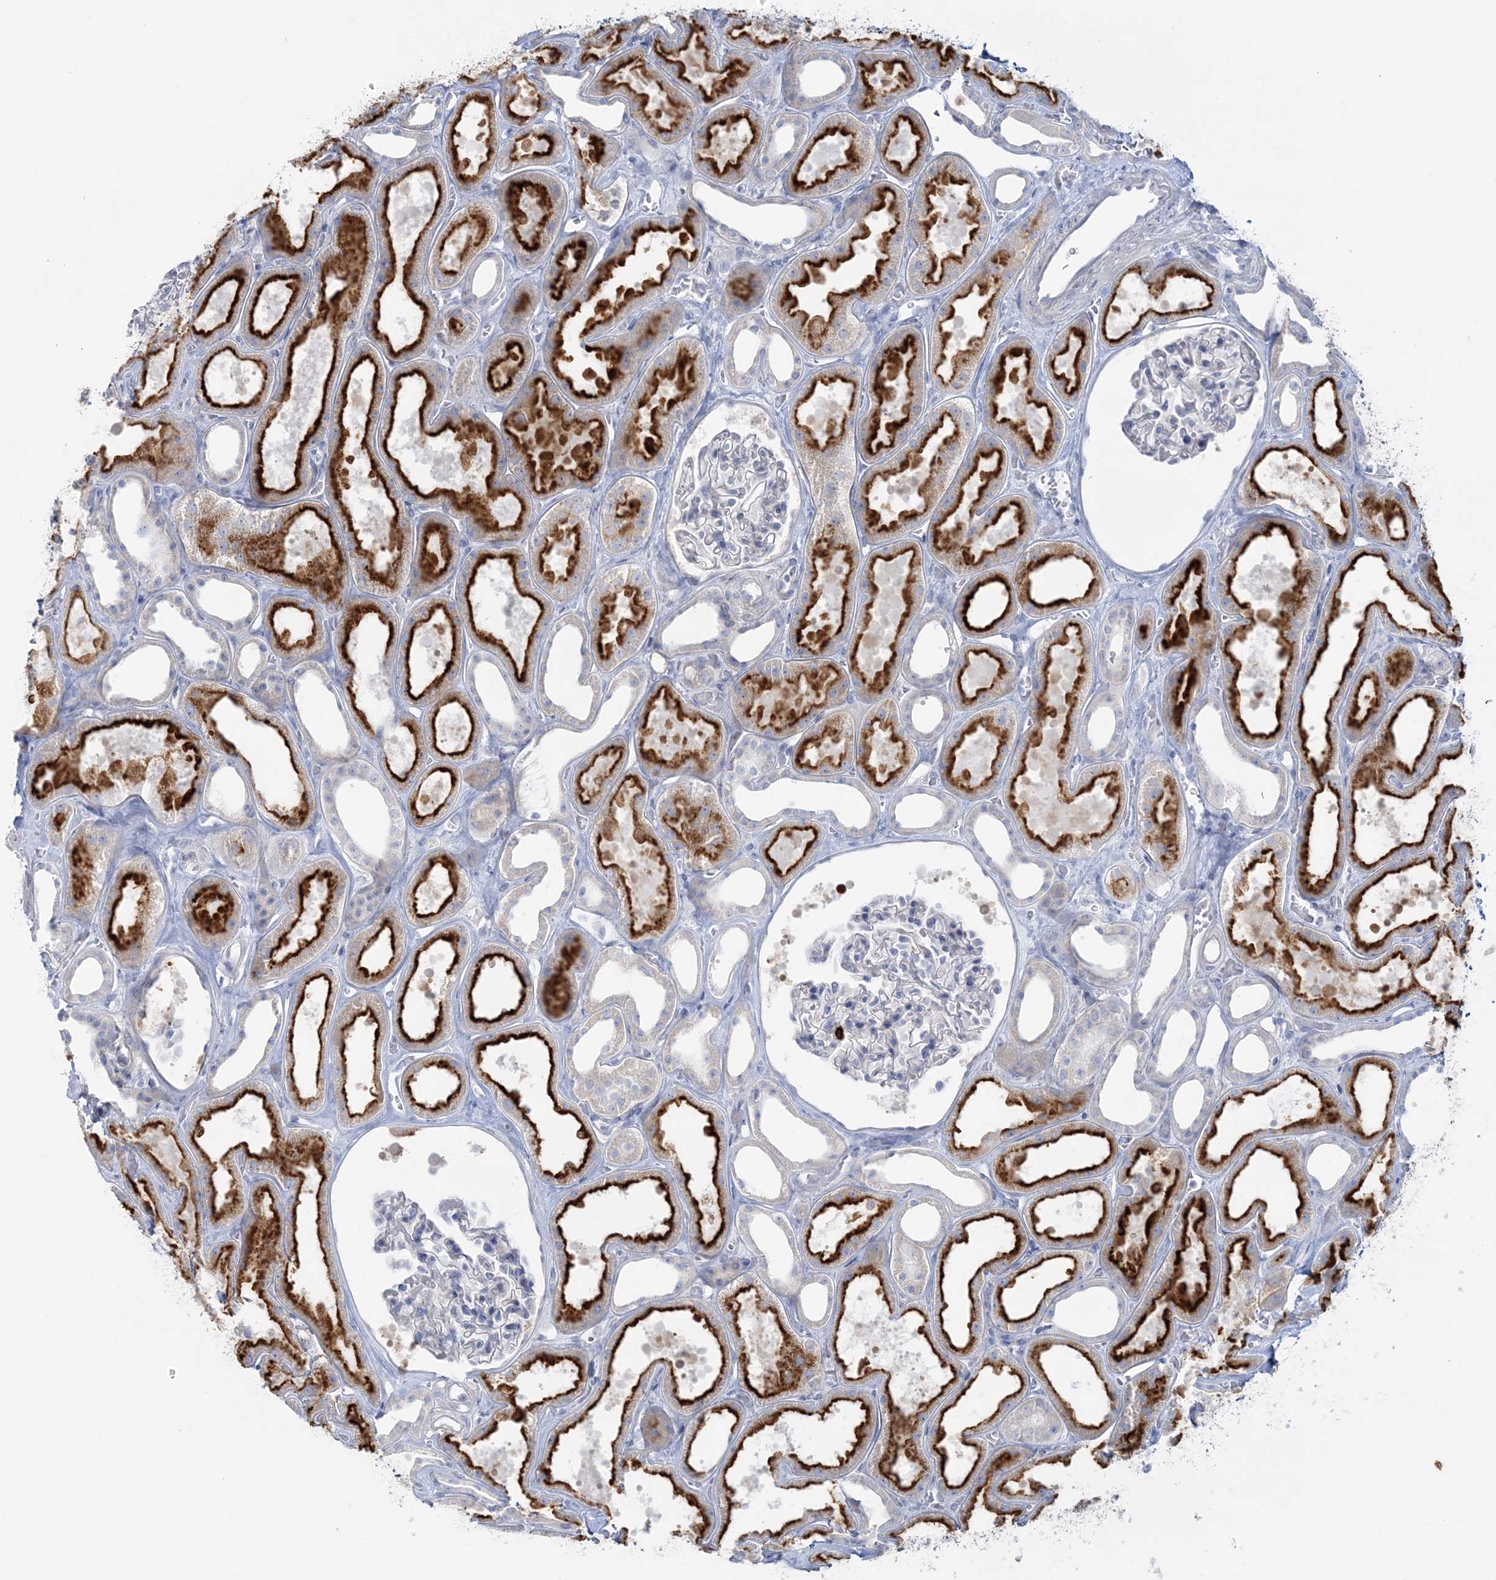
{"staining": {"intensity": "negative", "quantity": "none", "location": "none"}, "tissue": "kidney", "cell_type": "Cells in glomeruli", "image_type": "normal", "snomed": [{"axis": "morphology", "description": "Normal tissue, NOS"}, {"axis": "morphology", "description": "Adenocarcinoma, NOS"}, {"axis": "topography", "description": "Kidney"}], "caption": "Immunohistochemistry (IHC) image of normal kidney stained for a protein (brown), which shows no positivity in cells in glomeruli.", "gene": "WDSUB1", "patient": {"sex": "female", "age": 68}}